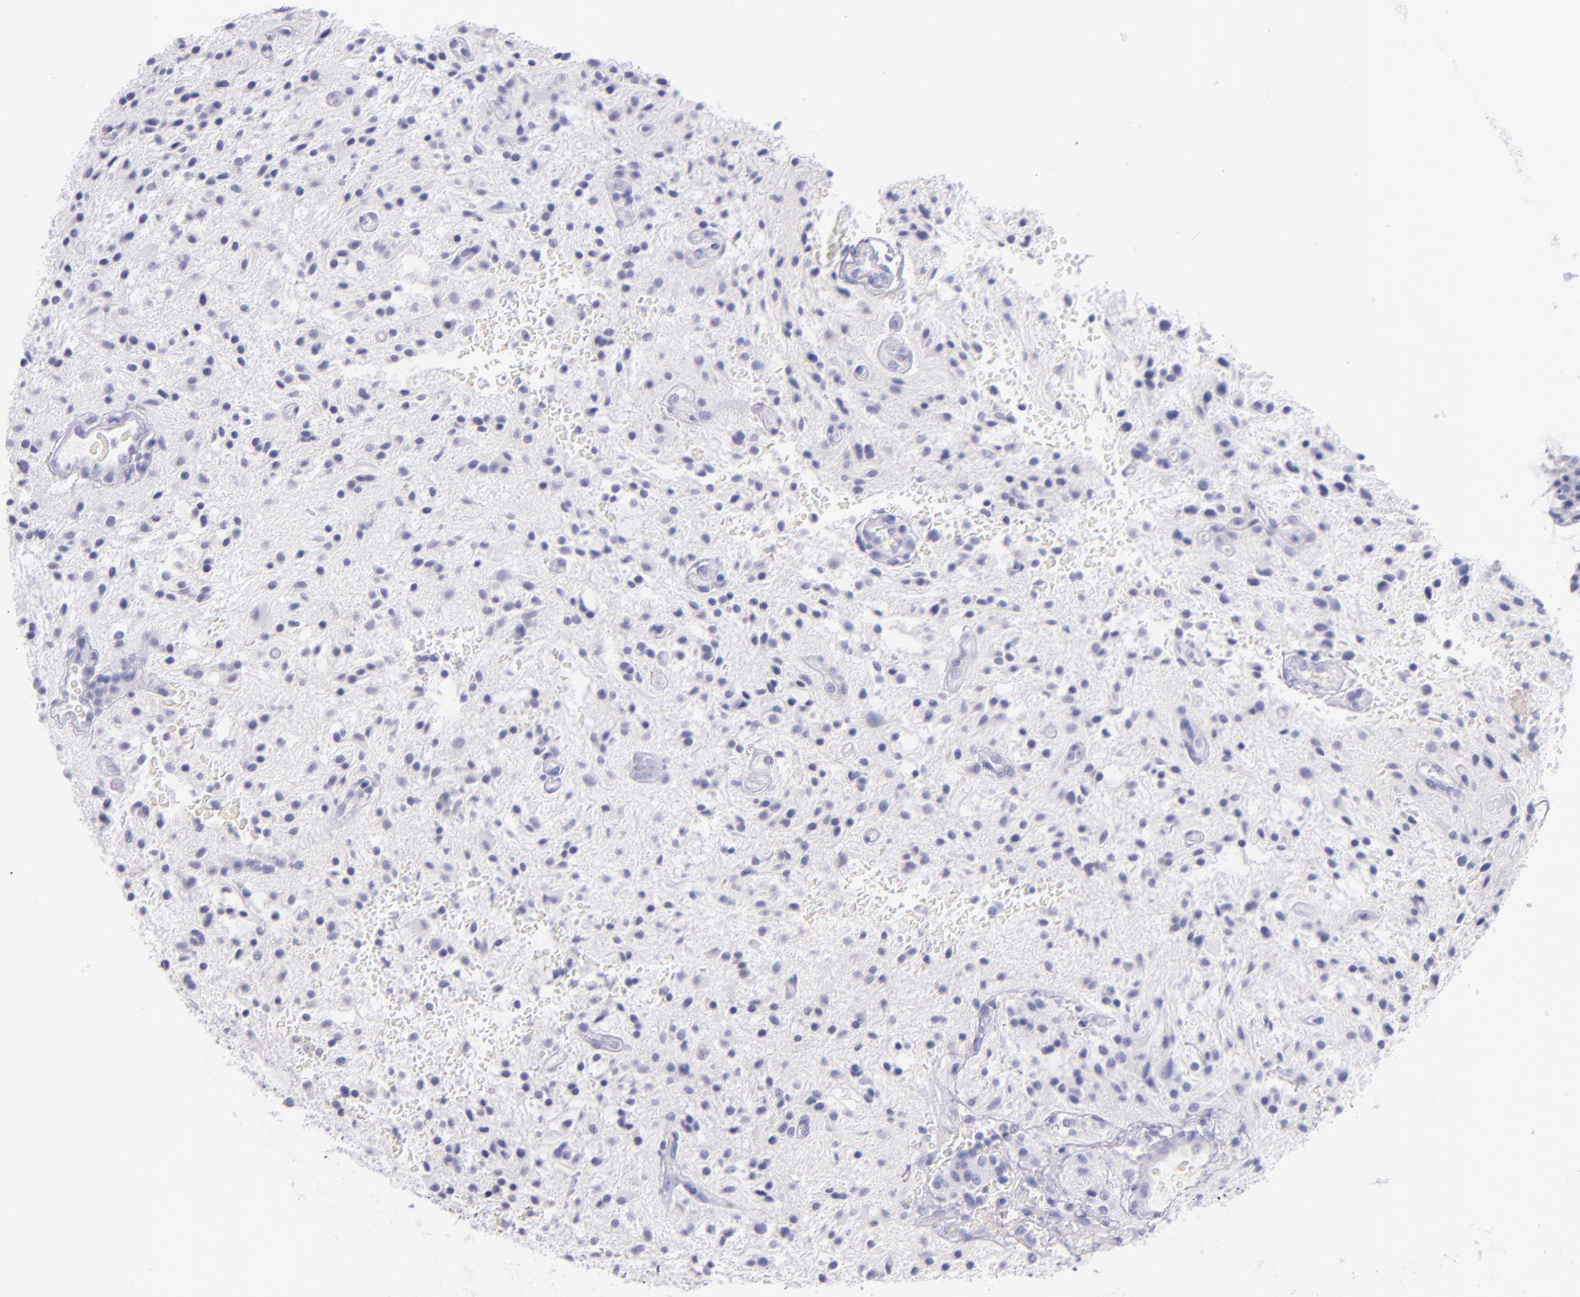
{"staining": {"intensity": "negative", "quantity": "none", "location": "none"}, "tissue": "glioma", "cell_type": "Tumor cells", "image_type": "cancer", "snomed": [{"axis": "morphology", "description": "Glioma, malignant, NOS"}, {"axis": "topography", "description": "Cerebellum"}], "caption": "Protein analysis of glioma (malignant) reveals no significant positivity in tumor cells.", "gene": "IRF4", "patient": {"sex": "female", "age": 10}}